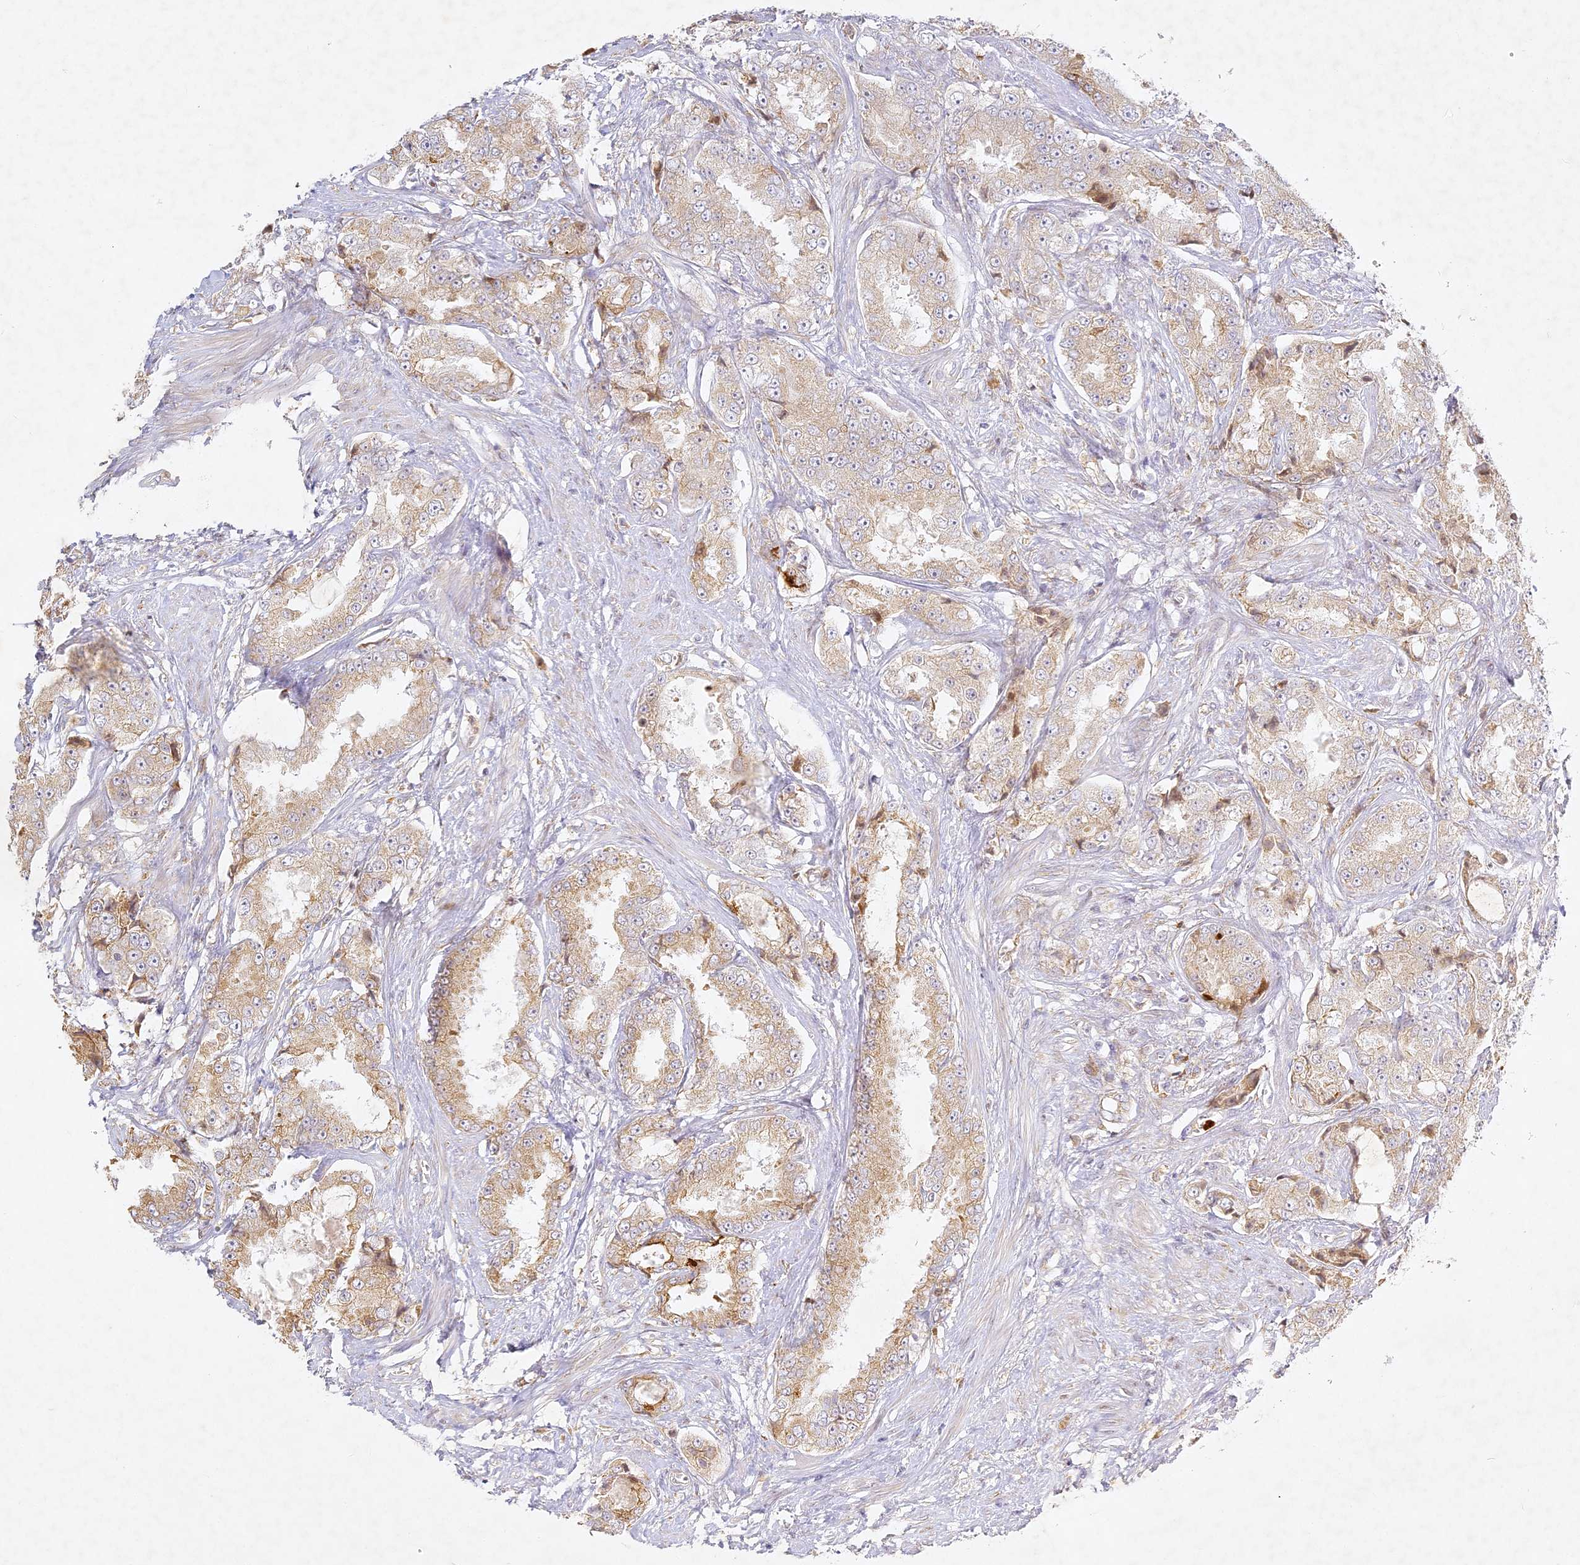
{"staining": {"intensity": "weak", "quantity": ">75%", "location": "cytoplasmic/membranous"}, "tissue": "prostate cancer", "cell_type": "Tumor cells", "image_type": "cancer", "snomed": [{"axis": "morphology", "description": "Adenocarcinoma, High grade"}, {"axis": "topography", "description": "Prostate"}], "caption": "Weak cytoplasmic/membranous protein staining is appreciated in about >75% of tumor cells in prostate high-grade adenocarcinoma. (DAB IHC, brown staining for protein, blue staining for nuclei).", "gene": "SLC30A5", "patient": {"sex": "male", "age": 73}}